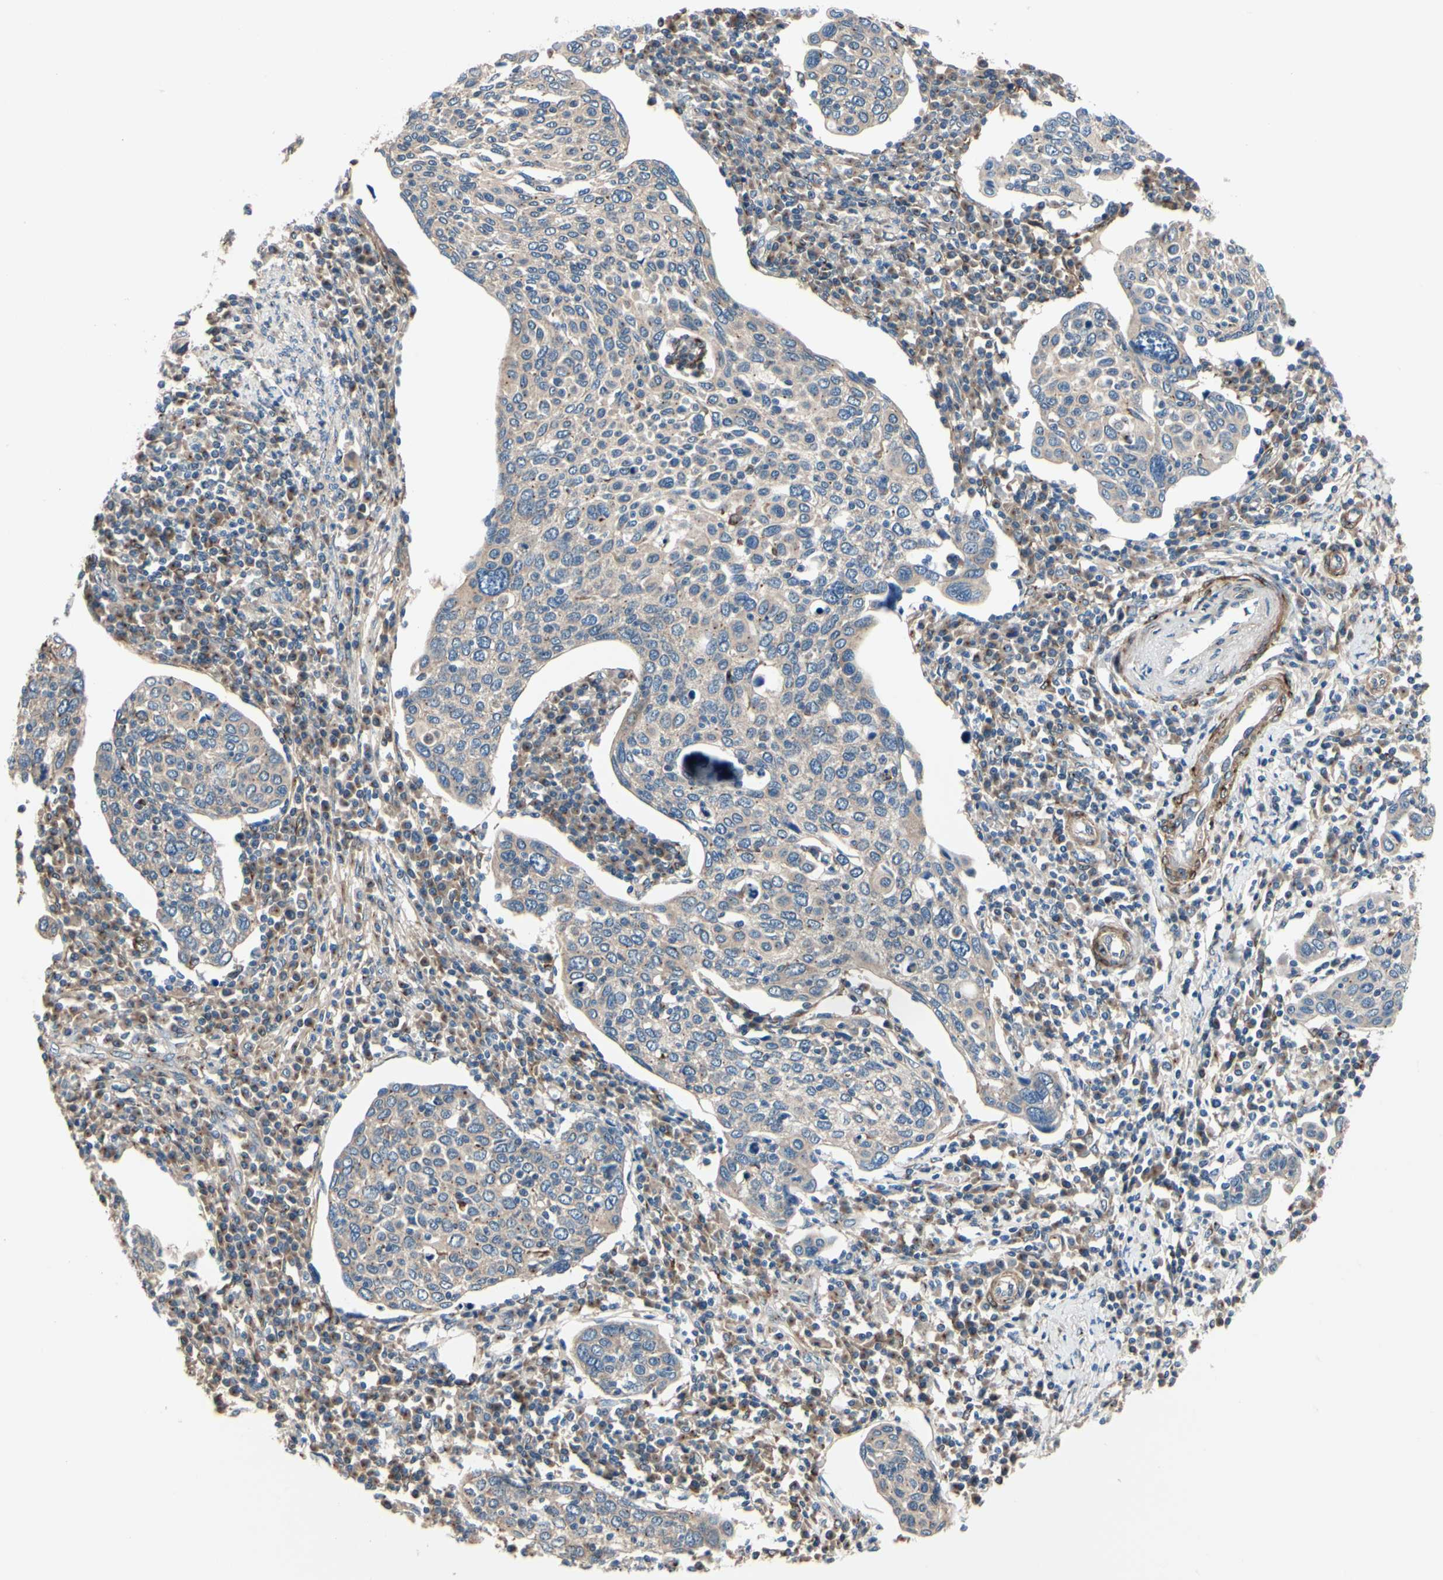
{"staining": {"intensity": "negative", "quantity": "none", "location": "none"}, "tissue": "cervical cancer", "cell_type": "Tumor cells", "image_type": "cancer", "snomed": [{"axis": "morphology", "description": "Squamous cell carcinoma, NOS"}, {"axis": "topography", "description": "Cervix"}], "caption": "Cervical cancer (squamous cell carcinoma) stained for a protein using immunohistochemistry shows no expression tumor cells.", "gene": "PRKAR2B", "patient": {"sex": "female", "age": 40}}